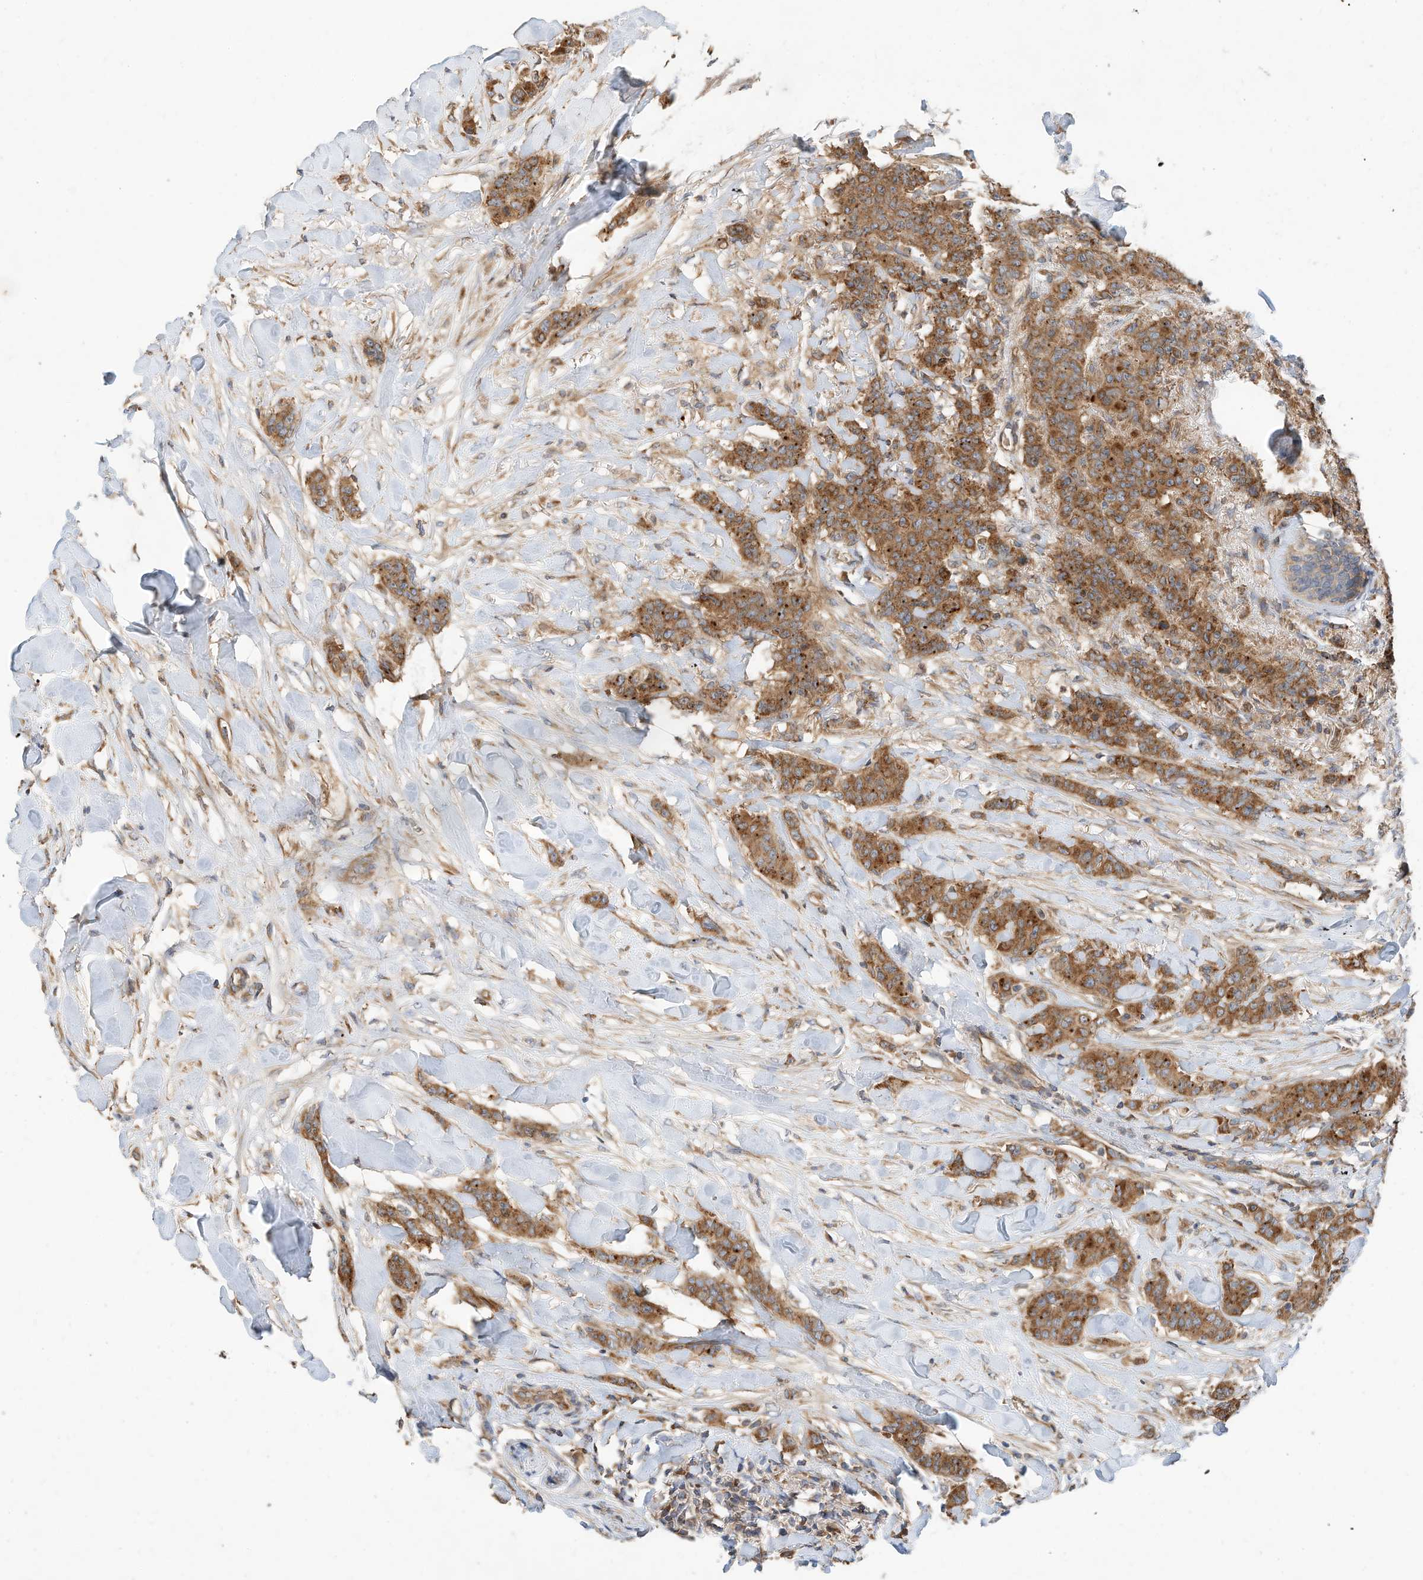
{"staining": {"intensity": "strong", "quantity": ">75%", "location": "cytoplasmic/membranous"}, "tissue": "breast cancer", "cell_type": "Tumor cells", "image_type": "cancer", "snomed": [{"axis": "morphology", "description": "Duct carcinoma"}, {"axis": "topography", "description": "Breast"}], "caption": "Tumor cells show high levels of strong cytoplasmic/membranous staining in about >75% of cells in breast intraductal carcinoma.", "gene": "CPAMD8", "patient": {"sex": "female", "age": 40}}